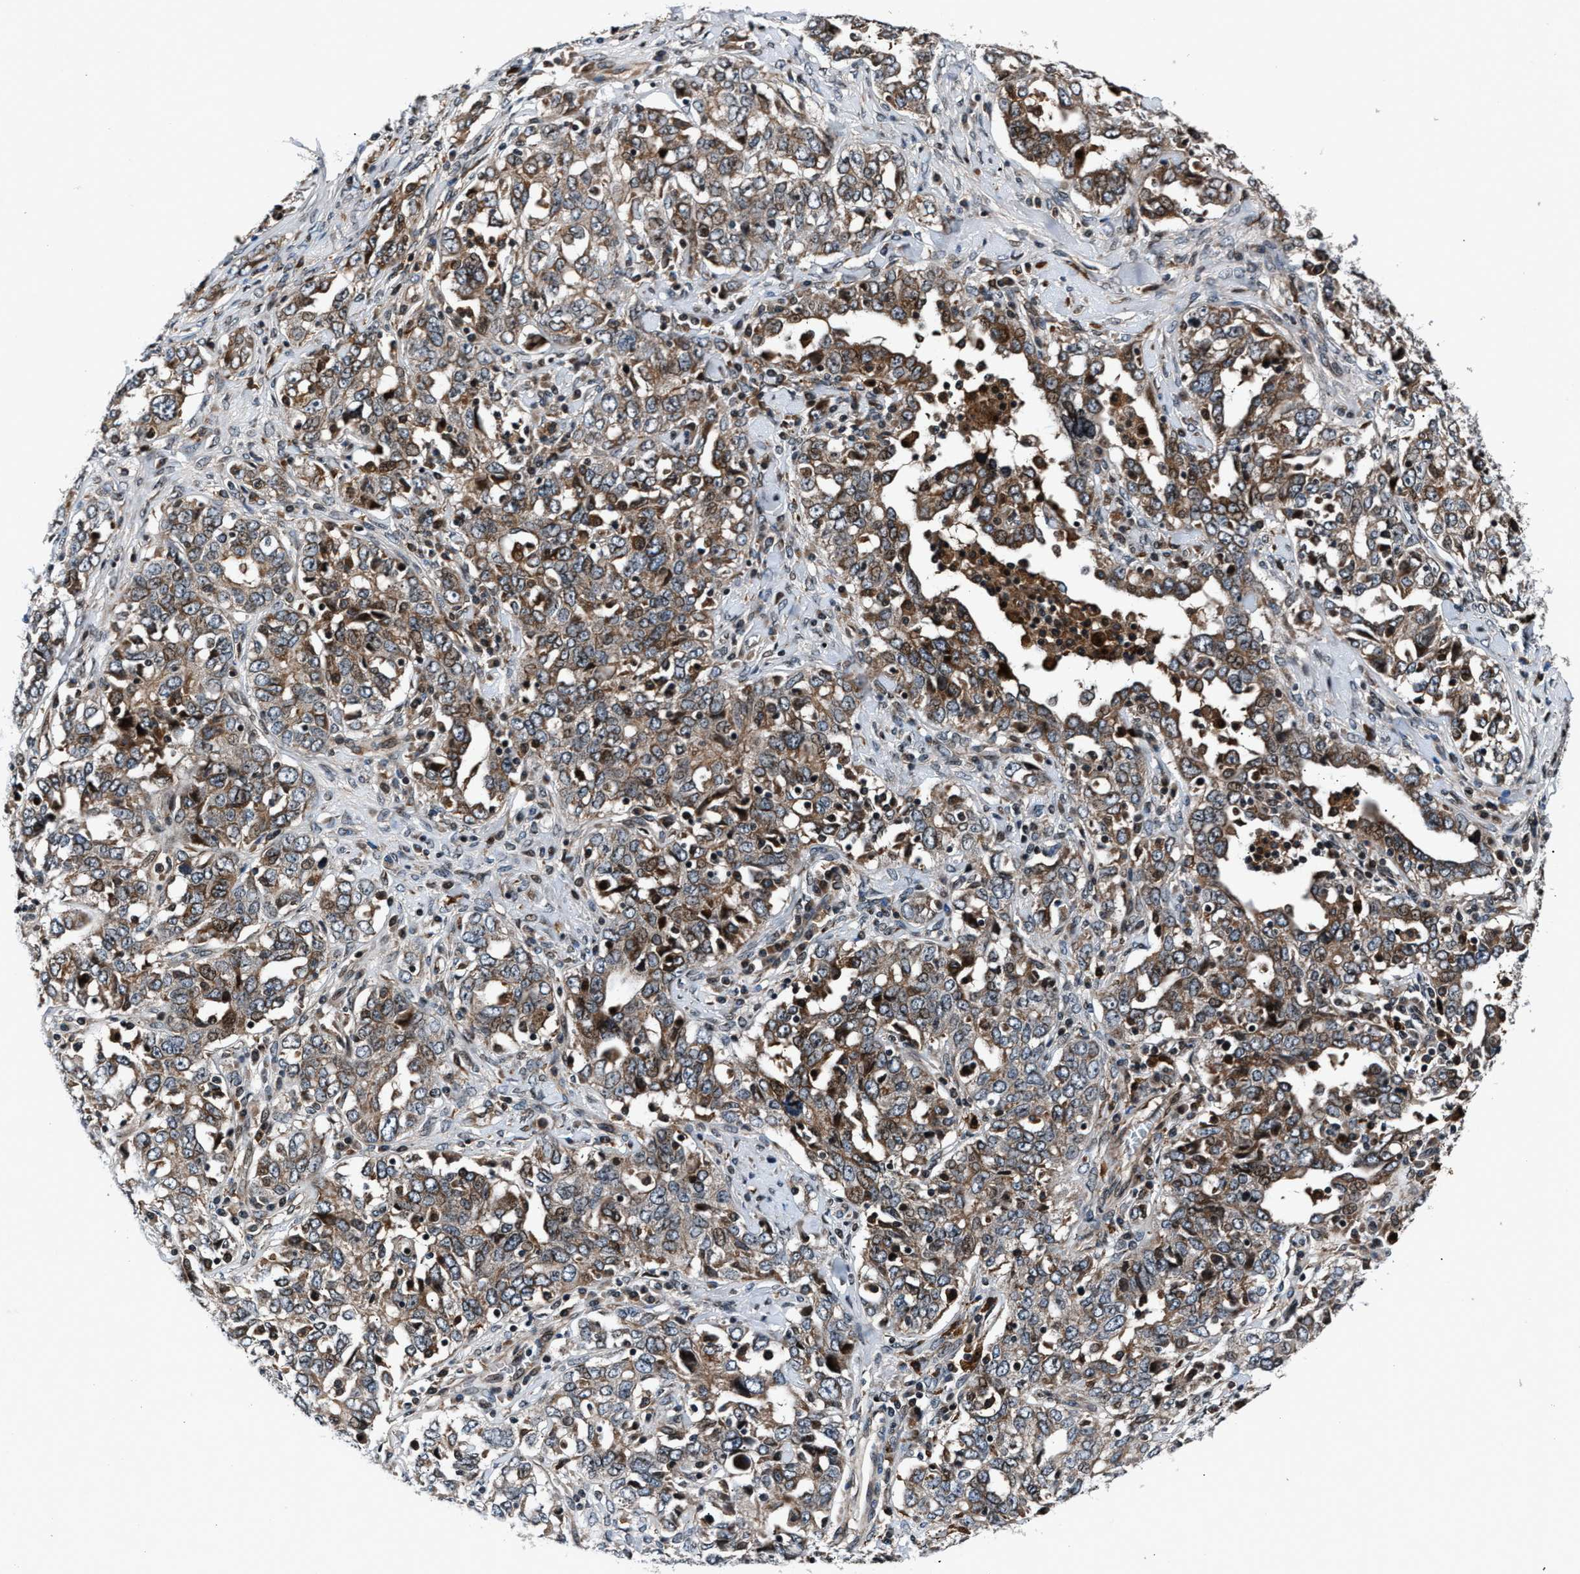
{"staining": {"intensity": "moderate", "quantity": ">75%", "location": "cytoplasmic/membranous"}, "tissue": "ovarian cancer", "cell_type": "Tumor cells", "image_type": "cancer", "snomed": [{"axis": "morphology", "description": "Carcinoma, endometroid"}, {"axis": "topography", "description": "Ovary"}], "caption": "This photomicrograph exhibits ovarian endometroid carcinoma stained with immunohistochemistry to label a protein in brown. The cytoplasmic/membranous of tumor cells show moderate positivity for the protein. Nuclei are counter-stained blue.", "gene": "DYNC2I1", "patient": {"sex": "female", "age": 62}}